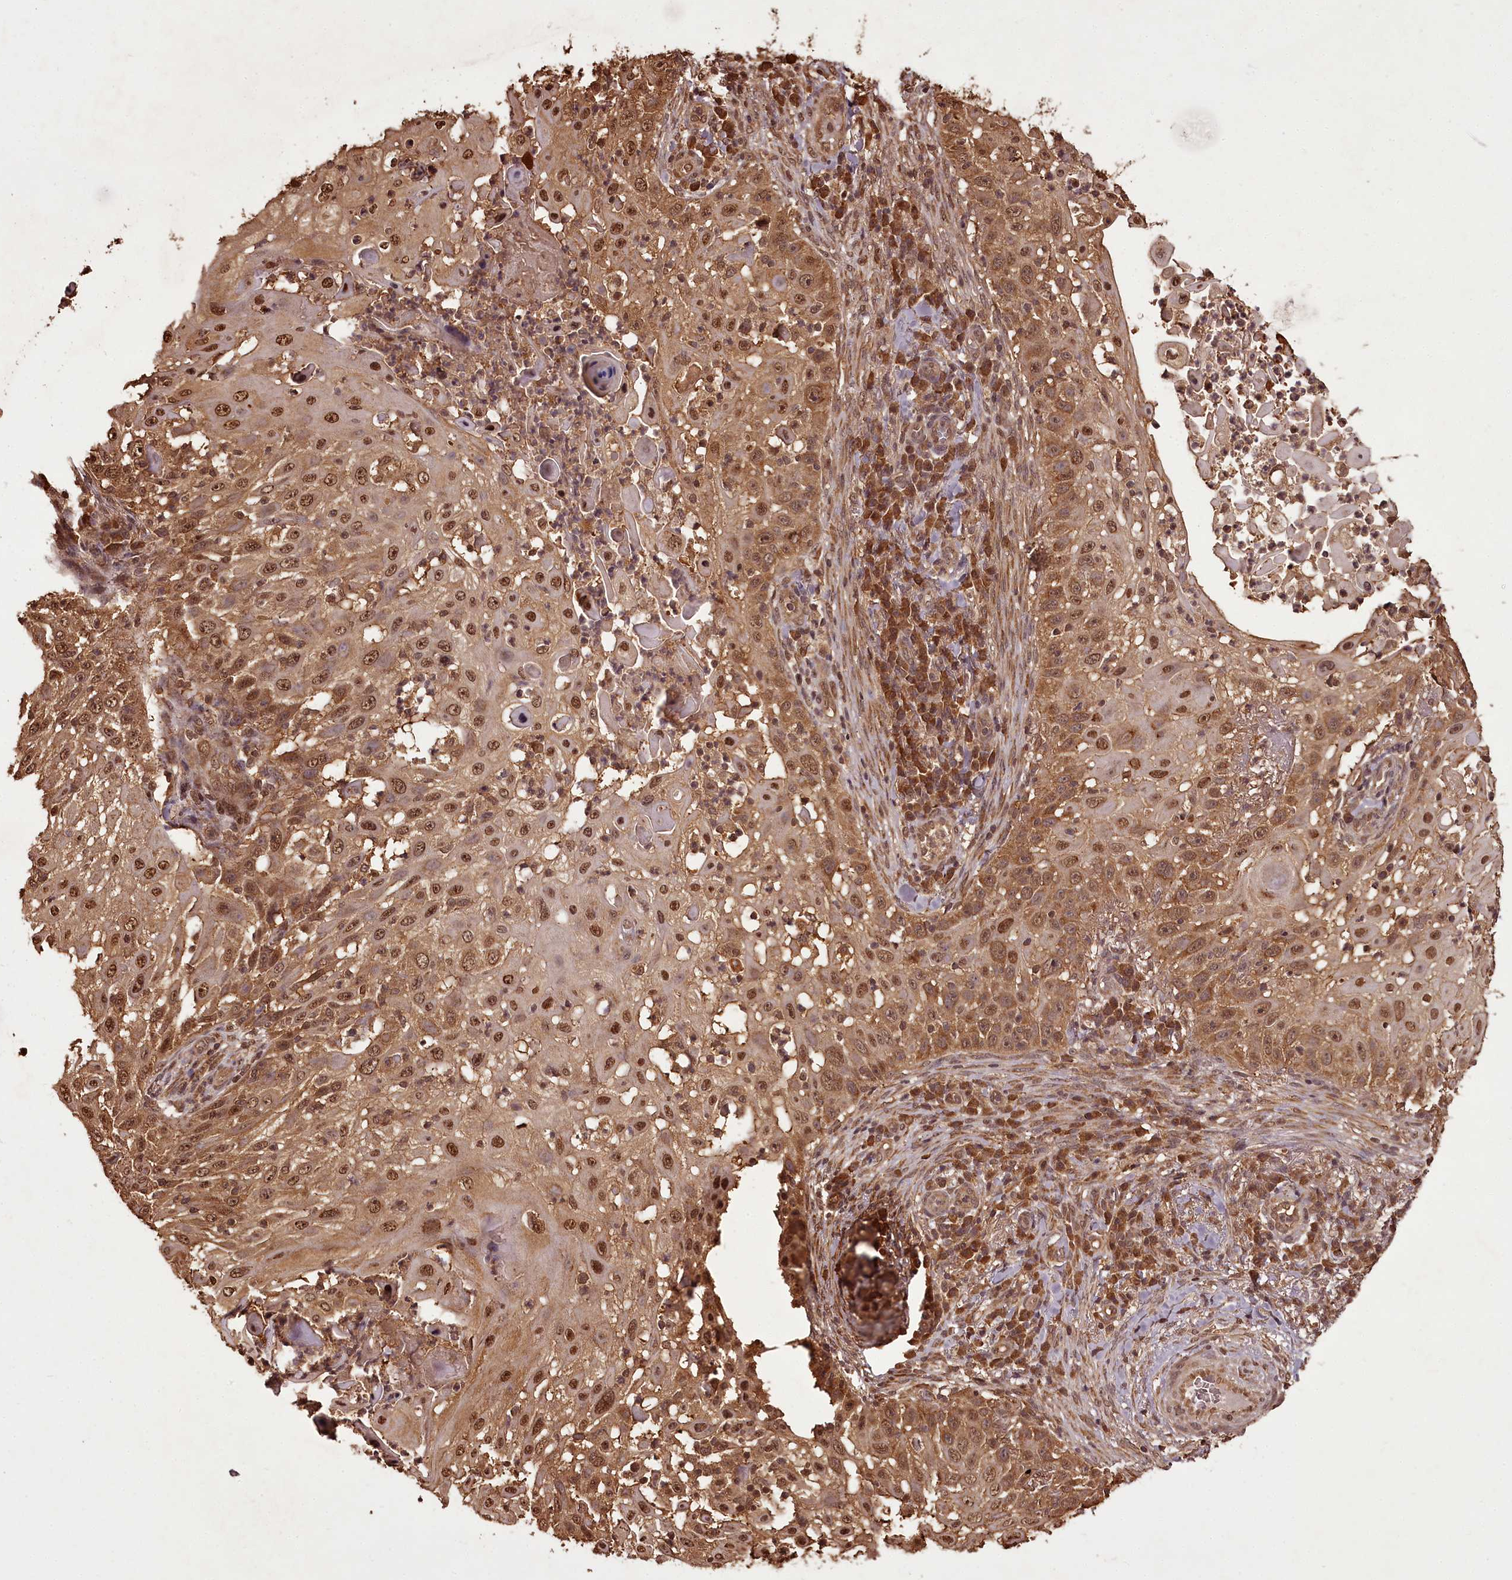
{"staining": {"intensity": "moderate", "quantity": ">75%", "location": "cytoplasmic/membranous,nuclear"}, "tissue": "skin cancer", "cell_type": "Tumor cells", "image_type": "cancer", "snomed": [{"axis": "morphology", "description": "Squamous cell carcinoma, NOS"}, {"axis": "topography", "description": "Skin"}], "caption": "Protein analysis of skin cancer tissue displays moderate cytoplasmic/membranous and nuclear staining in about >75% of tumor cells.", "gene": "NPRL2", "patient": {"sex": "female", "age": 44}}